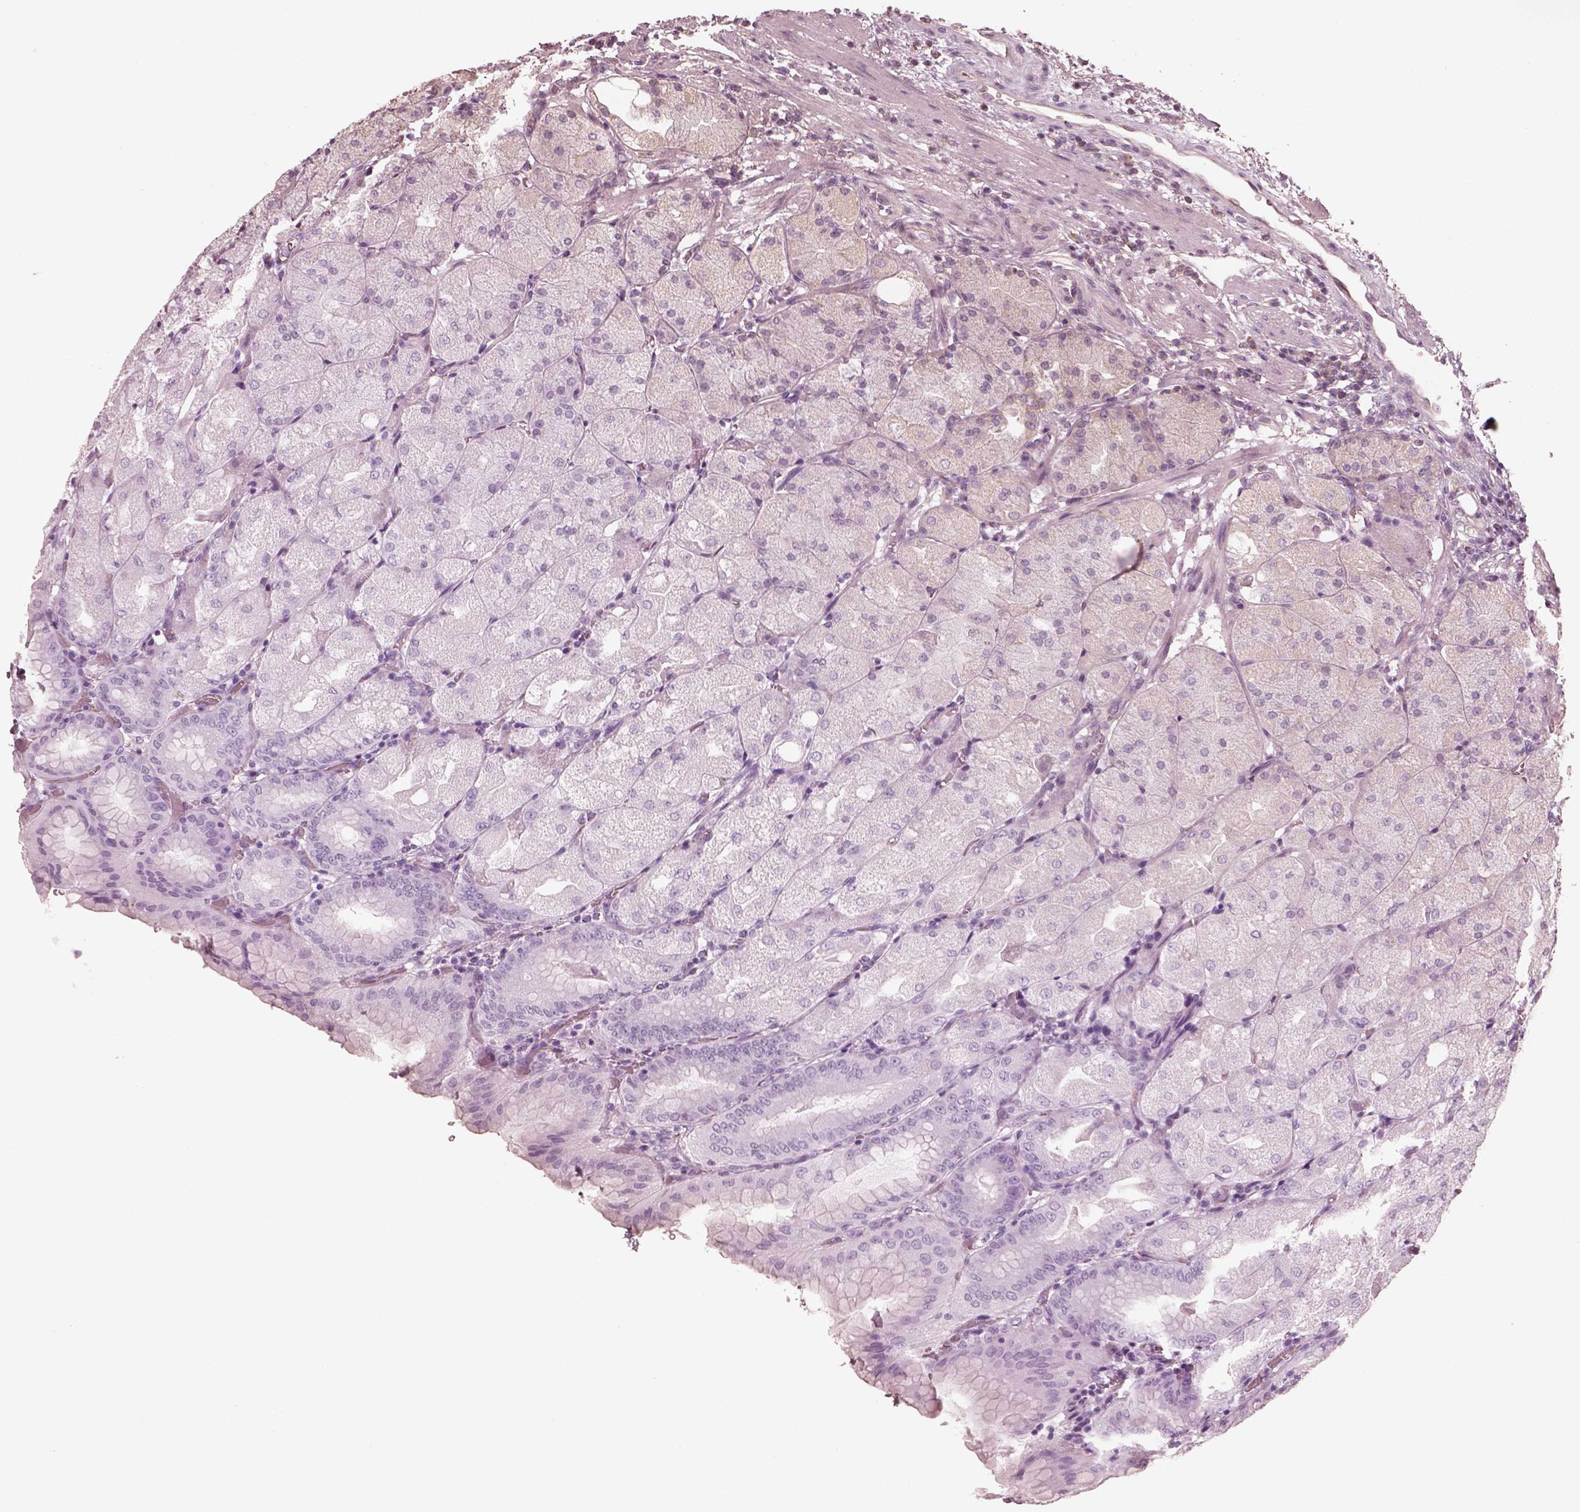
{"staining": {"intensity": "moderate", "quantity": "25%-75%", "location": "cytoplasmic/membranous"}, "tissue": "stomach", "cell_type": "Glandular cells", "image_type": "normal", "snomed": [{"axis": "morphology", "description": "Normal tissue, NOS"}, {"axis": "topography", "description": "Stomach, upper"}, {"axis": "topography", "description": "Stomach"}, {"axis": "topography", "description": "Stomach, lower"}], "caption": "Protein expression analysis of unremarkable stomach demonstrates moderate cytoplasmic/membranous positivity in approximately 25%-75% of glandular cells. Immunohistochemistry (ihc) stains the protein of interest in brown and the nuclei are stained blue.", "gene": "CNOT2", "patient": {"sex": "male", "age": 62}}